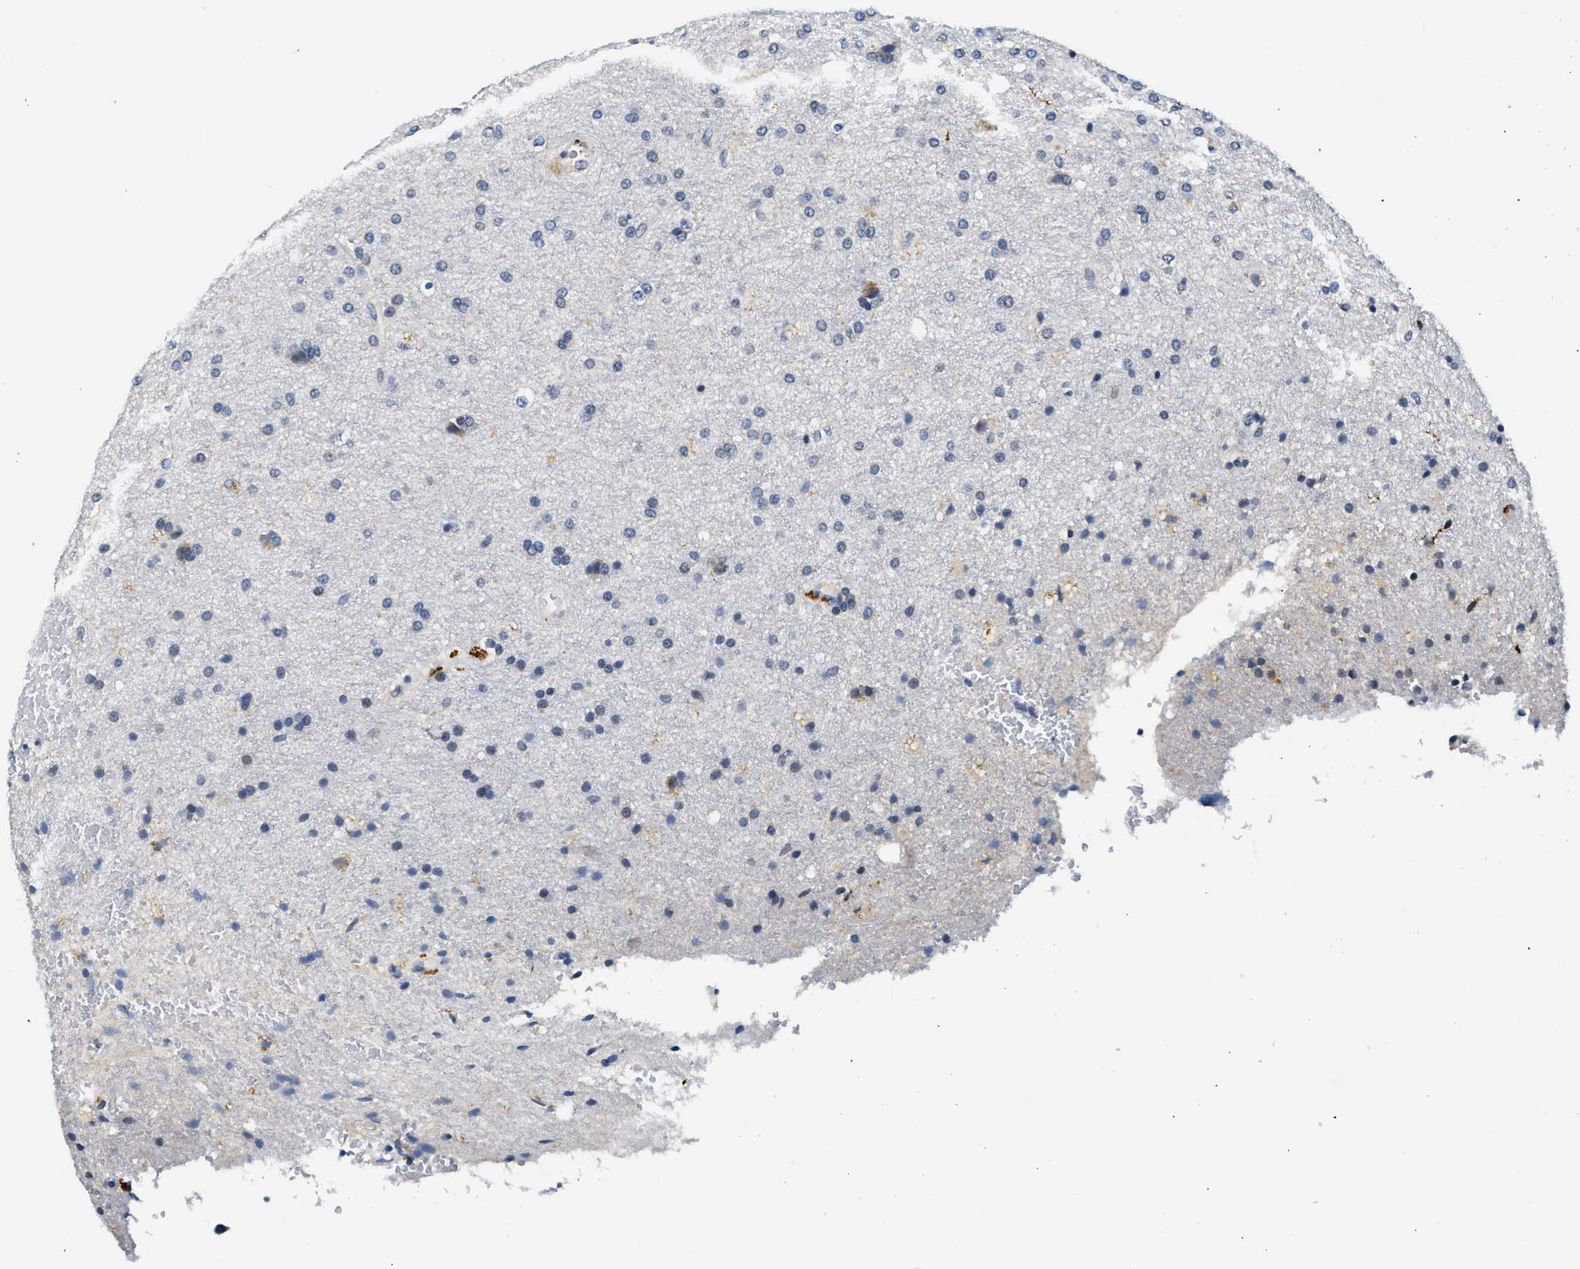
{"staining": {"intensity": "negative", "quantity": "none", "location": "none"}, "tissue": "glioma", "cell_type": "Tumor cells", "image_type": "cancer", "snomed": [{"axis": "morphology", "description": "Glioma, malignant, High grade"}, {"axis": "topography", "description": "Brain"}], "caption": "A micrograph of glioma stained for a protein reveals no brown staining in tumor cells.", "gene": "MED22", "patient": {"sex": "male", "age": 72}}